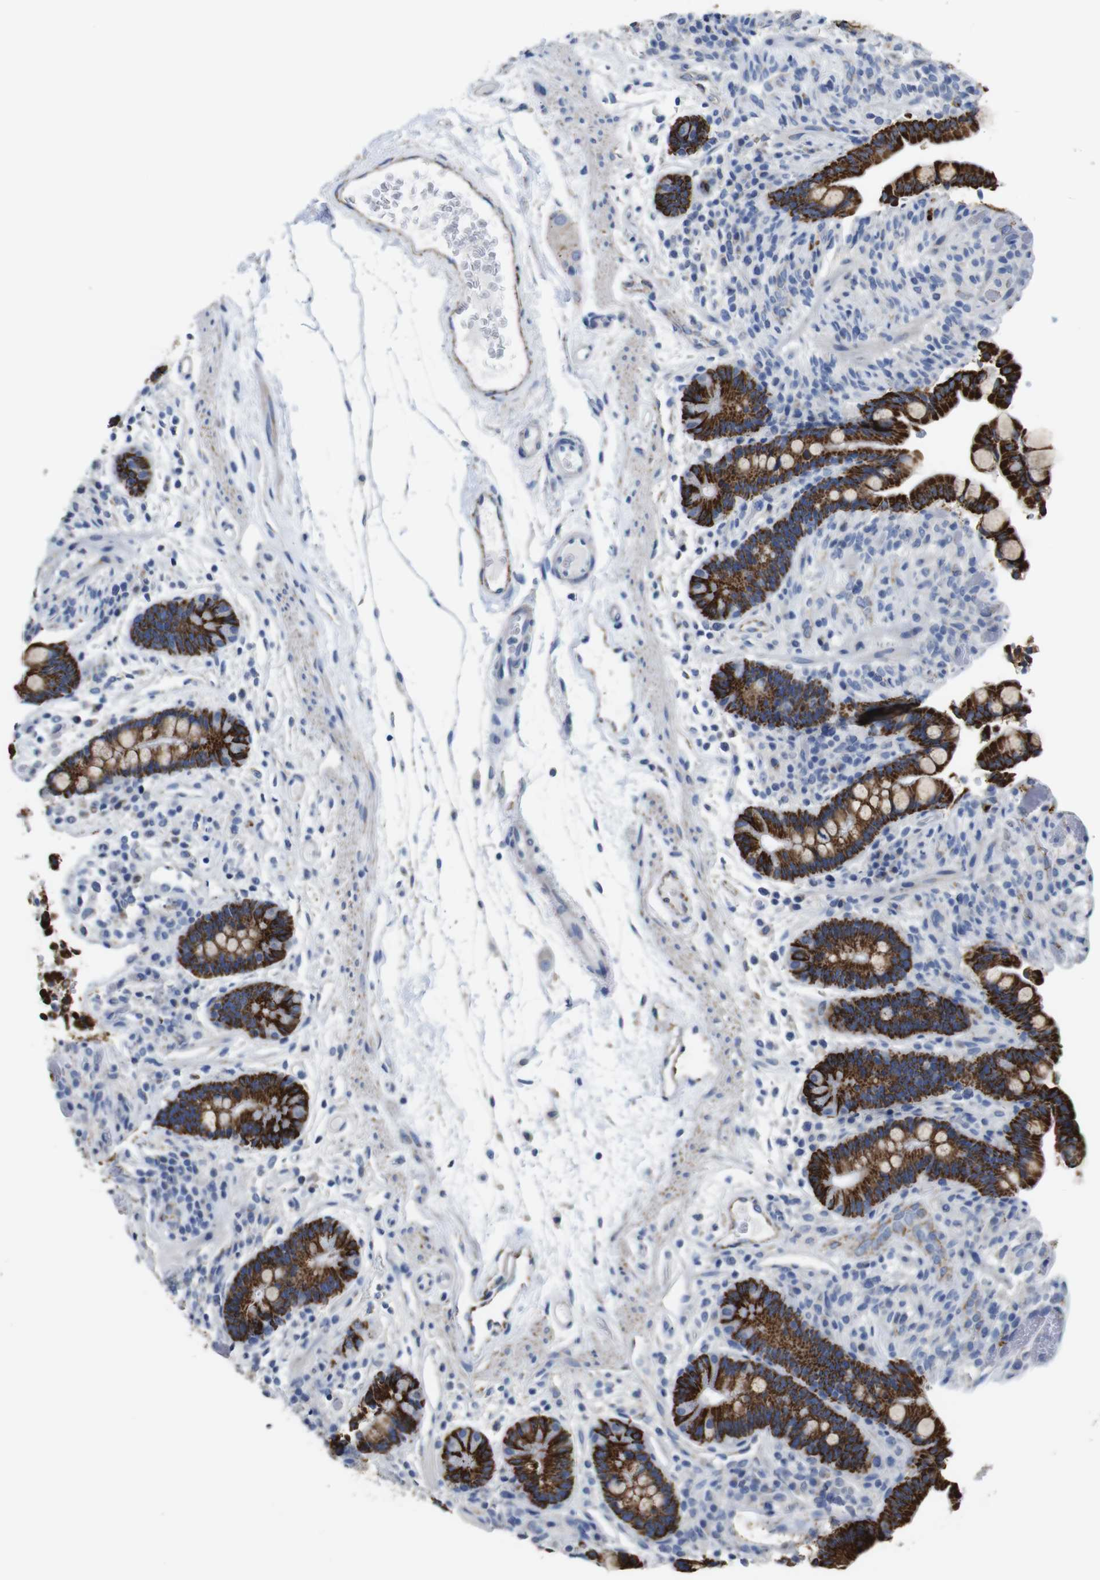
{"staining": {"intensity": "moderate", "quantity": ">75%", "location": "cytoplasmic/membranous"}, "tissue": "colon", "cell_type": "Endothelial cells", "image_type": "normal", "snomed": [{"axis": "morphology", "description": "Normal tissue, NOS"}, {"axis": "topography", "description": "Colon"}], "caption": "Protein expression analysis of normal human colon reveals moderate cytoplasmic/membranous expression in about >75% of endothelial cells. (IHC, brightfield microscopy, high magnification).", "gene": "MAOA", "patient": {"sex": "male", "age": 73}}